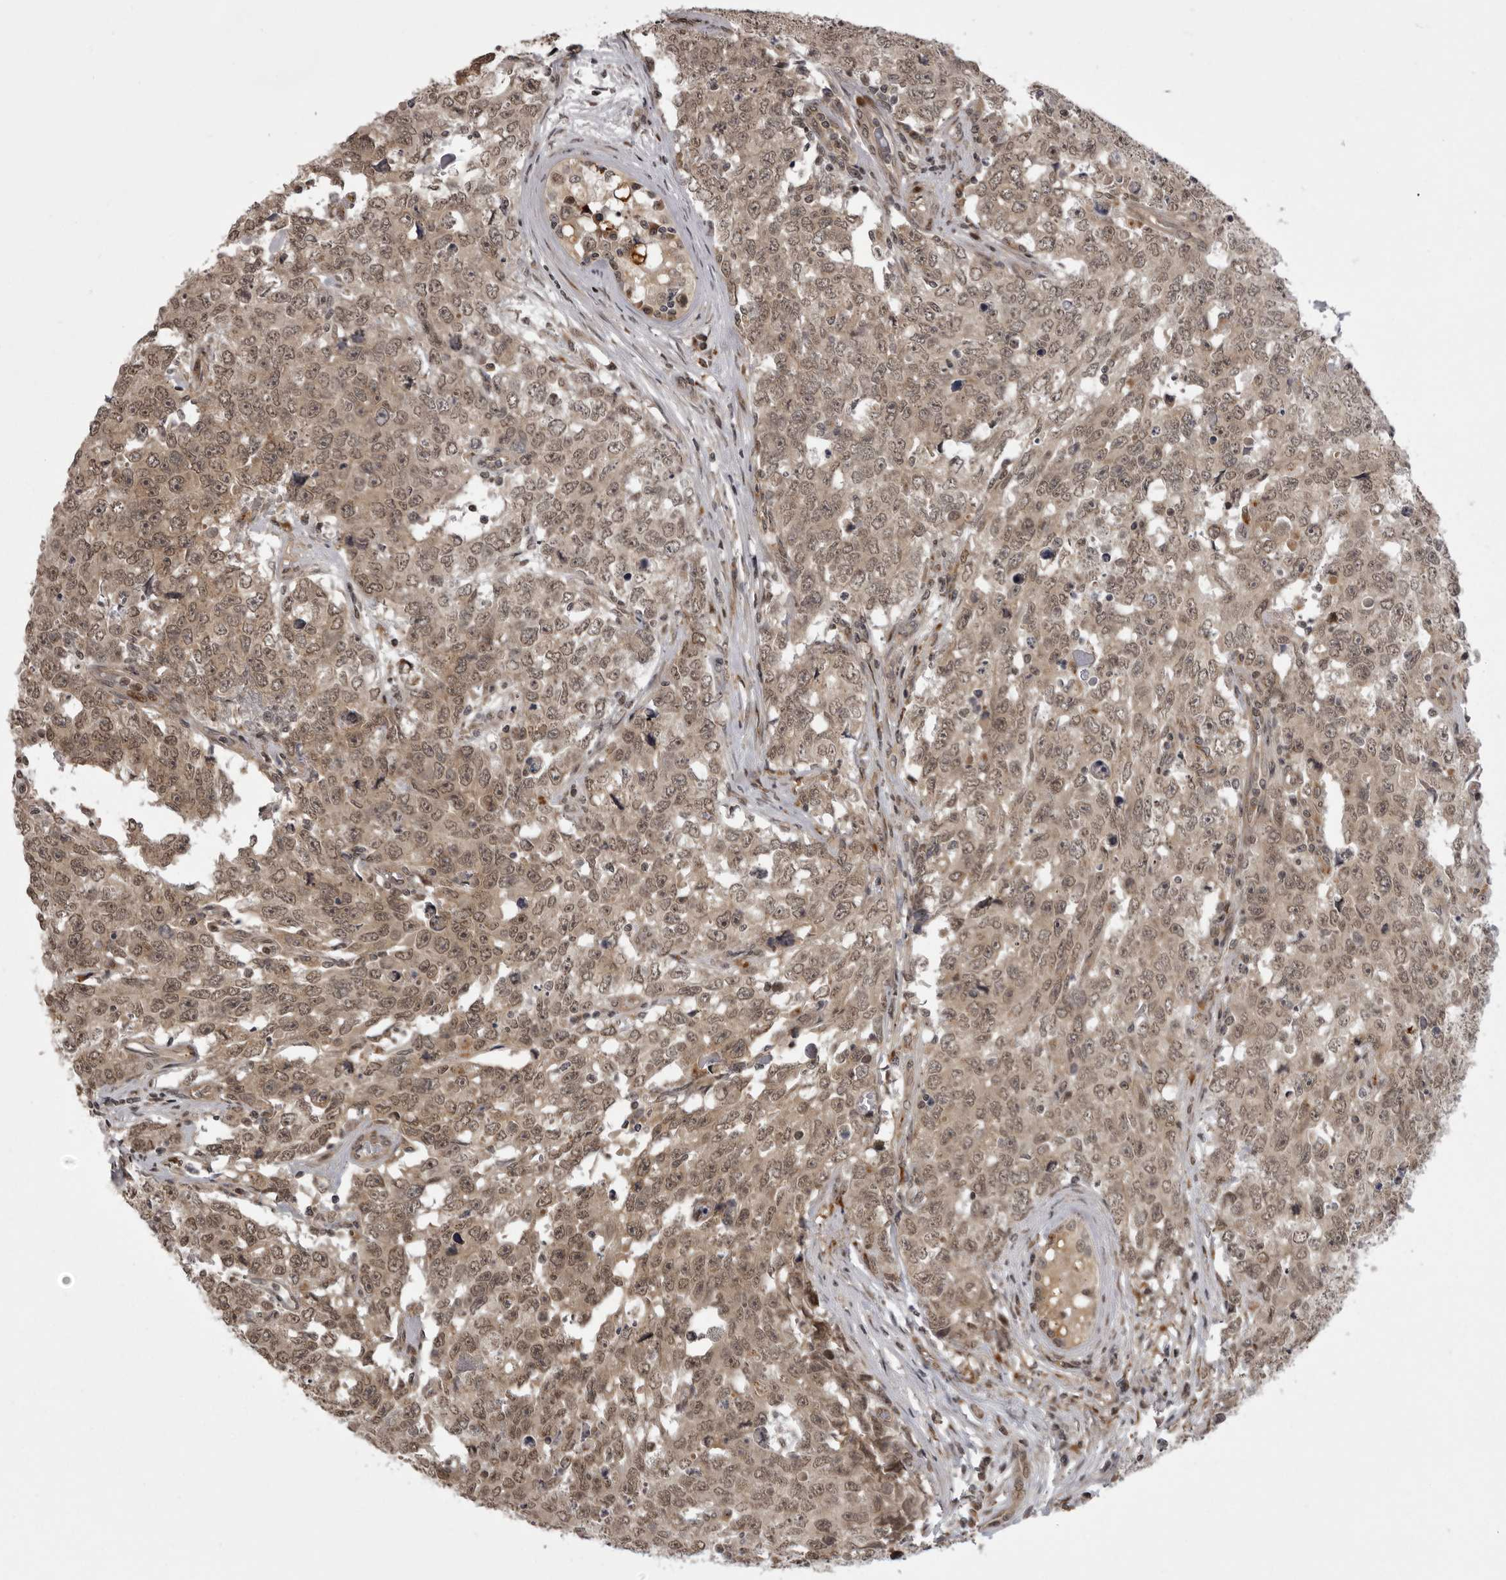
{"staining": {"intensity": "moderate", "quantity": ">75%", "location": "cytoplasmic/membranous,nuclear"}, "tissue": "testis cancer", "cell_type": "Tumor cells", "image_type": "cancer", "snomed": [{"axis": "morphology", "description": "Carcinoma, Embryonal, NOS"}, {"axis": "topography", "description": "Testis"}], "caption": "Testis cancer (embryonal carcinoma) stained with DAB (3,3'-diaminobenzidine) IHC demonstrates medium levels of moderate cytoplasmic/membranous and nuclear expression in approximately >75% of tumor cells. Nuclei are stained in blue.", "gene": "C1orf109", "patient": {"sex": "male", "age": 28}}